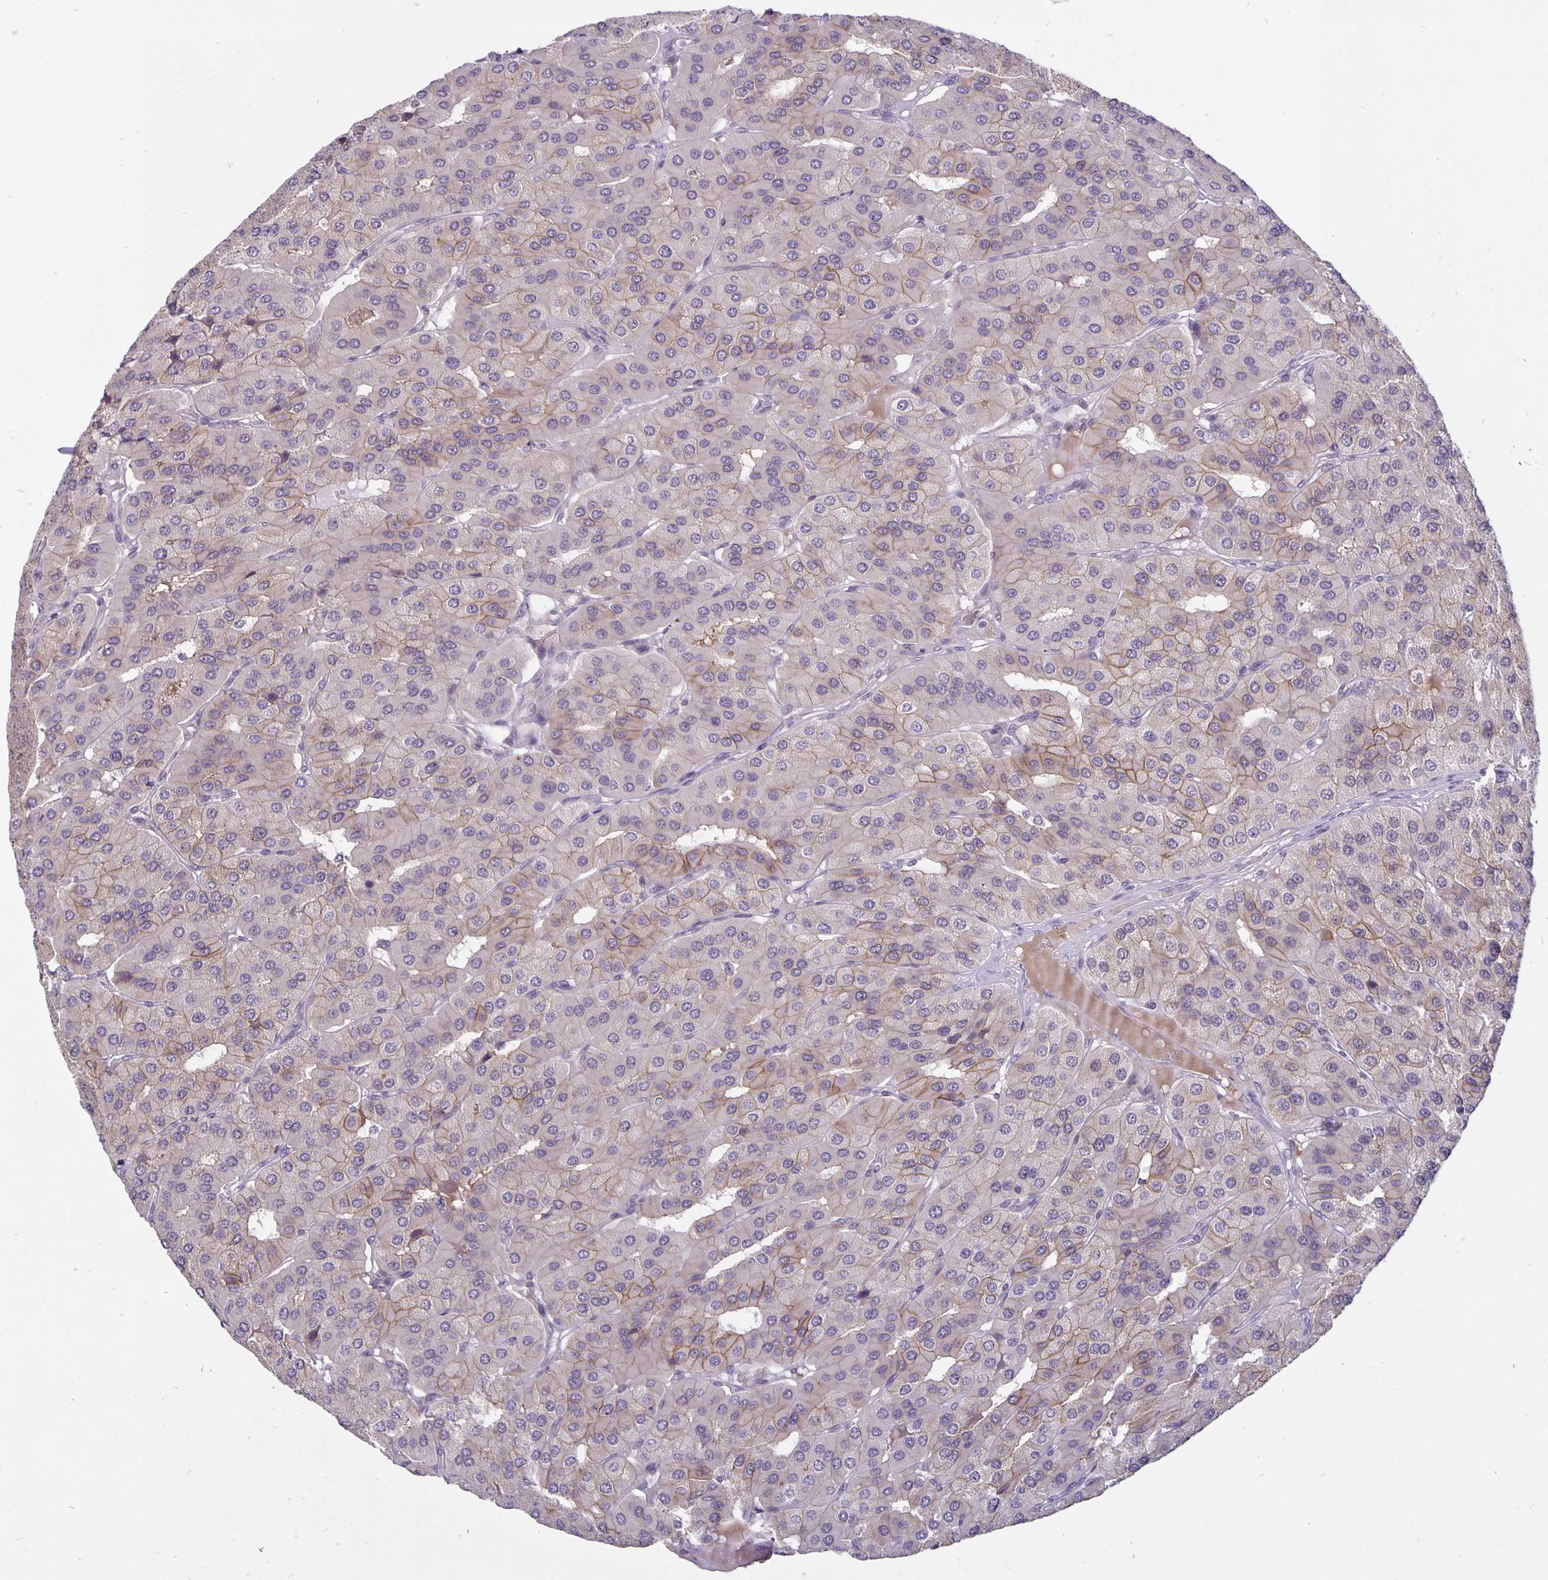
{"staining": {"intensity": "weak", "quantity": "25%-75%", "location": "cytoplasmic/membranous"}, "tissue": "parathyroid gland", "cell_type": "Glandular cells", "image_type": "normal", "snomed": [{"axis": "morphology", "description": "Normal tissue, NOS"}, {"axis": "morphology", "description": "Adenoma, NOS"}, {"axis": "topography", "description": "Parathyroid gland"}], "caption": "This is an image of immunohistochemistry staining of unremarkable parathyroid gland, which shows weak expression in the cytoplasmic/membranous of glandular cells.", "gene": "ARVCF", "patient": {"sex": "female", "age": 86}}